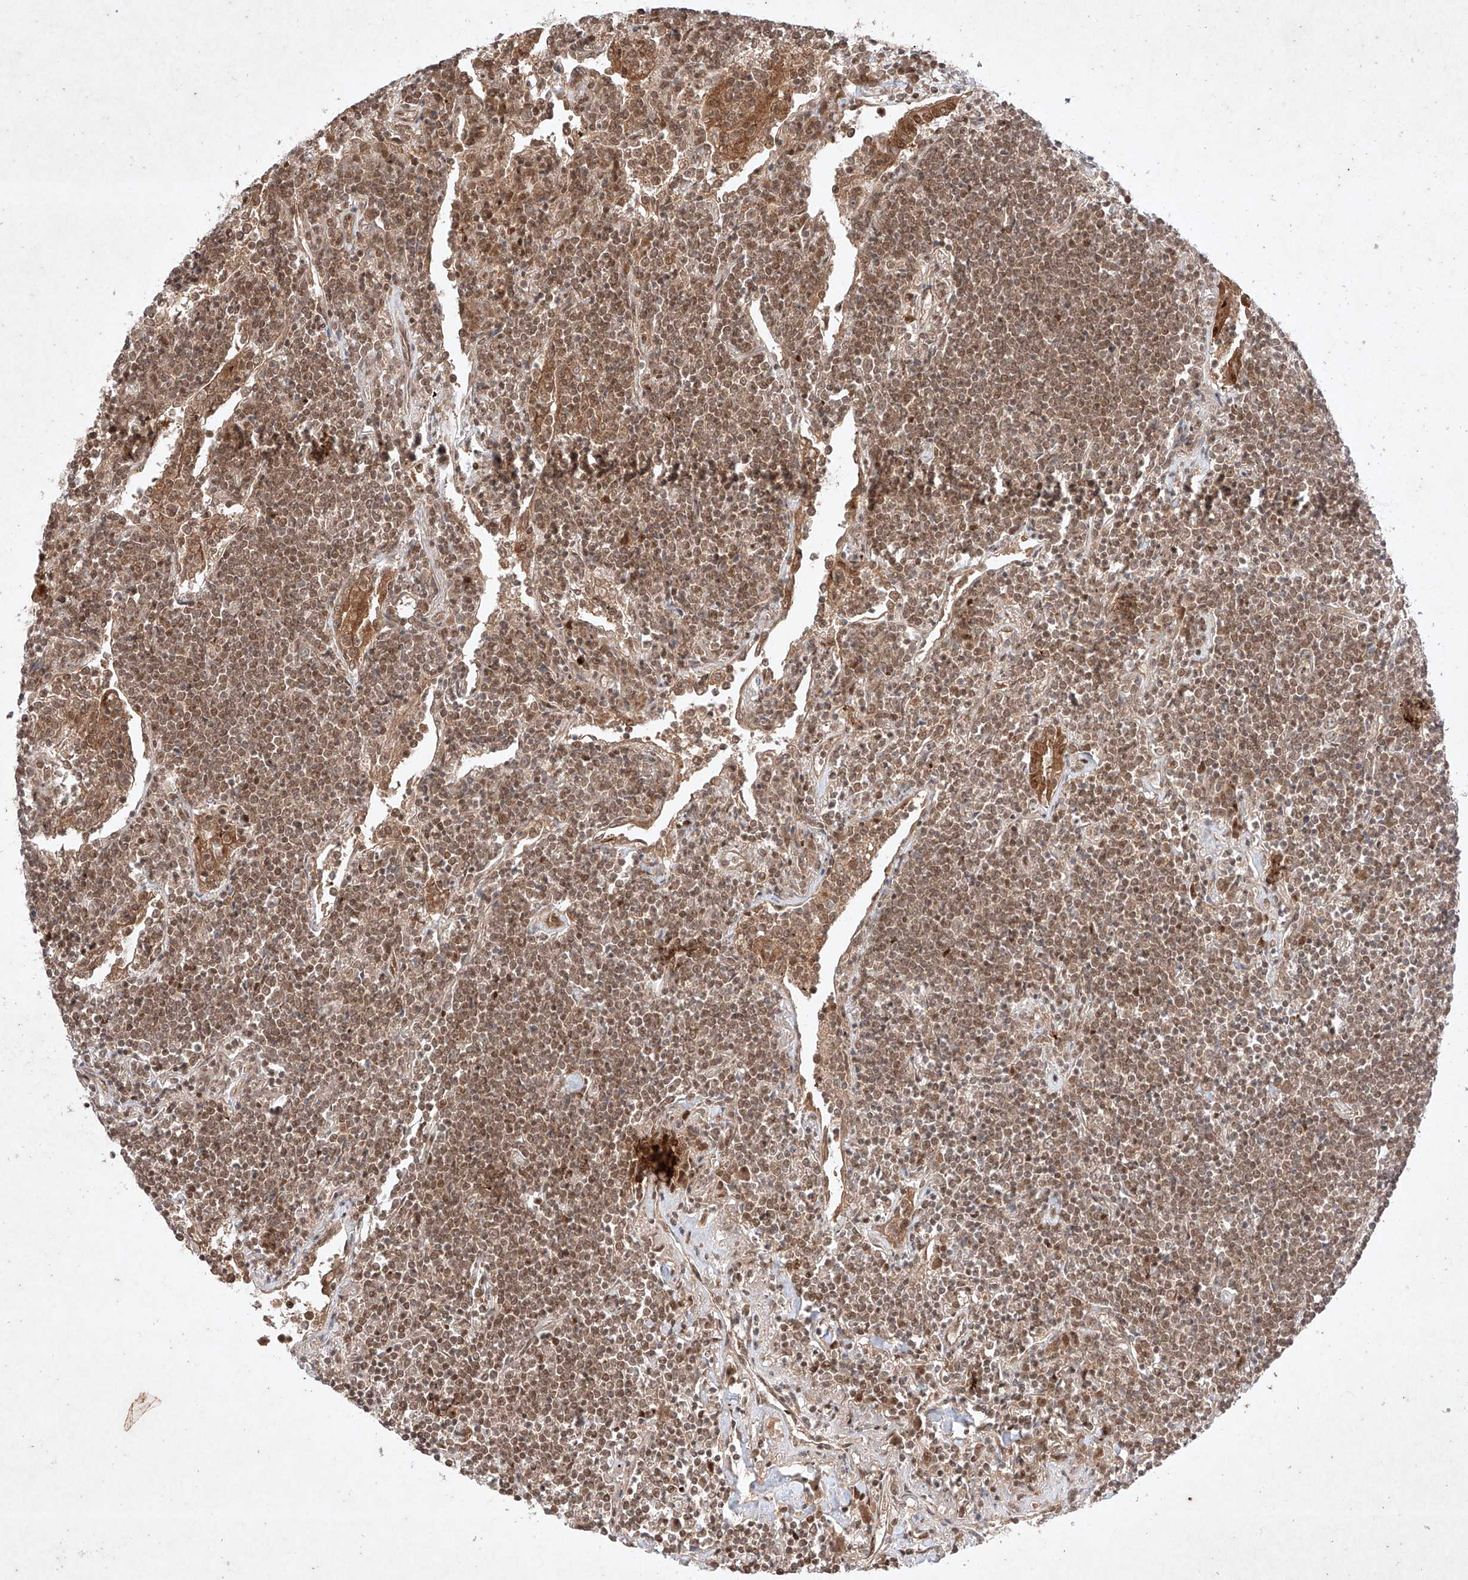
{"staining": {"intensity": "moderate", "quantity": ">75%", "location": "nuclear"}, "tissue": "lymphoma", "cell_type": "Tumor cells", "image_type": "cancer", "snomed": [{"axis": "morphology", "description": "Malignant lymphoma, non-Hodgkin's type, Low grade"}, {"axis": "topography", "description": "Lung"}], "caption": "High-magnification brightfield microscopy of lymphoma stained with DAB (3,3'-diaminobenzidine) (brown) and counterstained with hematoxylin (blue). tumor cells exhibit moderate nuclear staining is identified in approximately>75% of cells. The protein of interest is shown in brown color, while the nuclei are stained blue.", "gene": "RNF31", "patient": {"sex": "female", "age": 71}}